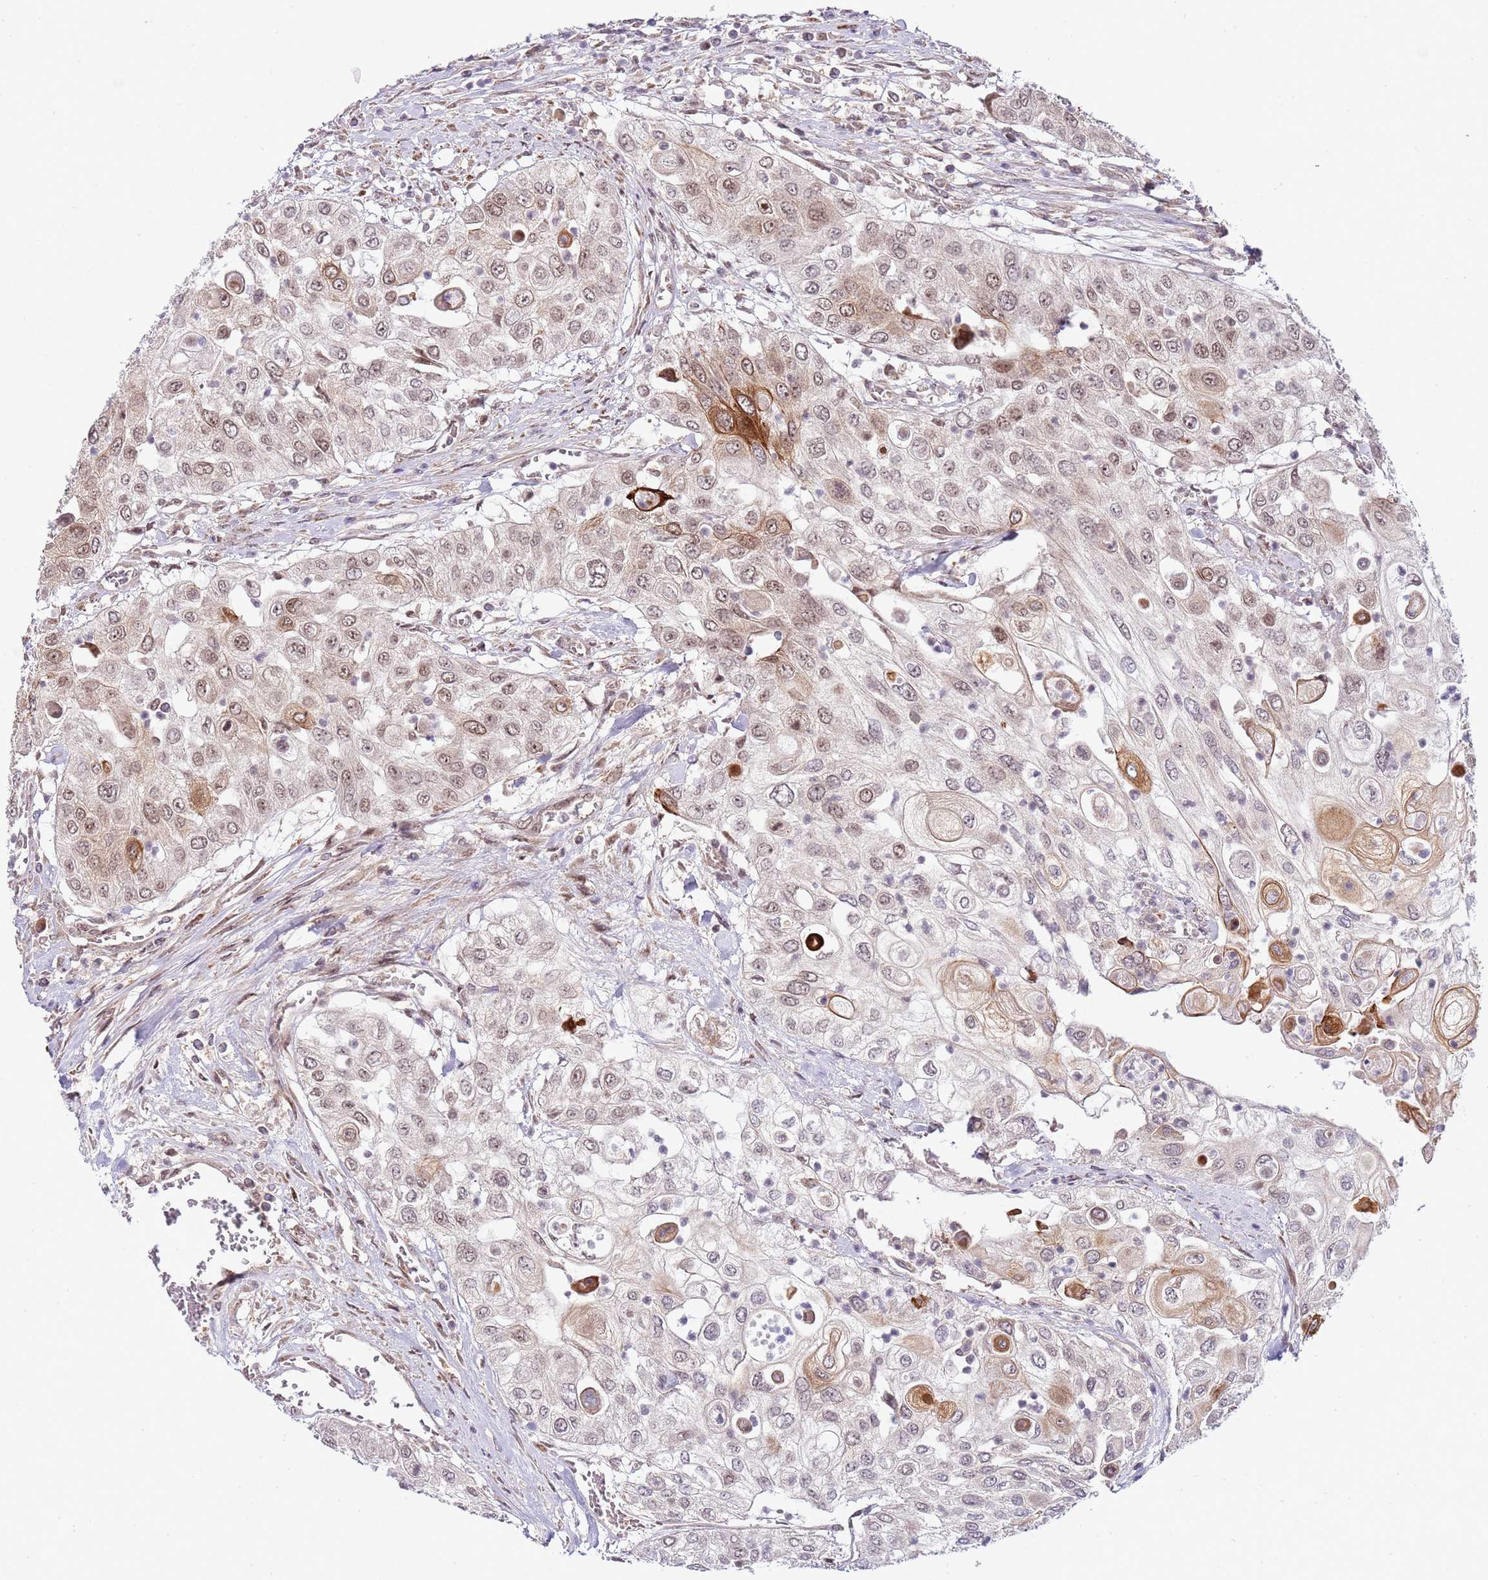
{"staining": {"intensity": "moderate", "quantity": "25%-75%", "location": "cytoplasmic/membranous"}, "tissue": "urothelial cancer", "cell_type": "Tumor cells", "image_type": "cancer", "snomed": [{"axis": "morphology", "description": "Urothelial carcinoma, High grade"}, {"axis": "topography", "description": "Urinary bladder"}], "caption": "This histopathology image reveals IHC staining of urothelial cancer, with medium moderate cytoplasmic/membranous staining in approximately 25%-75% of tumor cells.", "gene": "CHD1", "patient": {"sex": "female", "age": 79}}